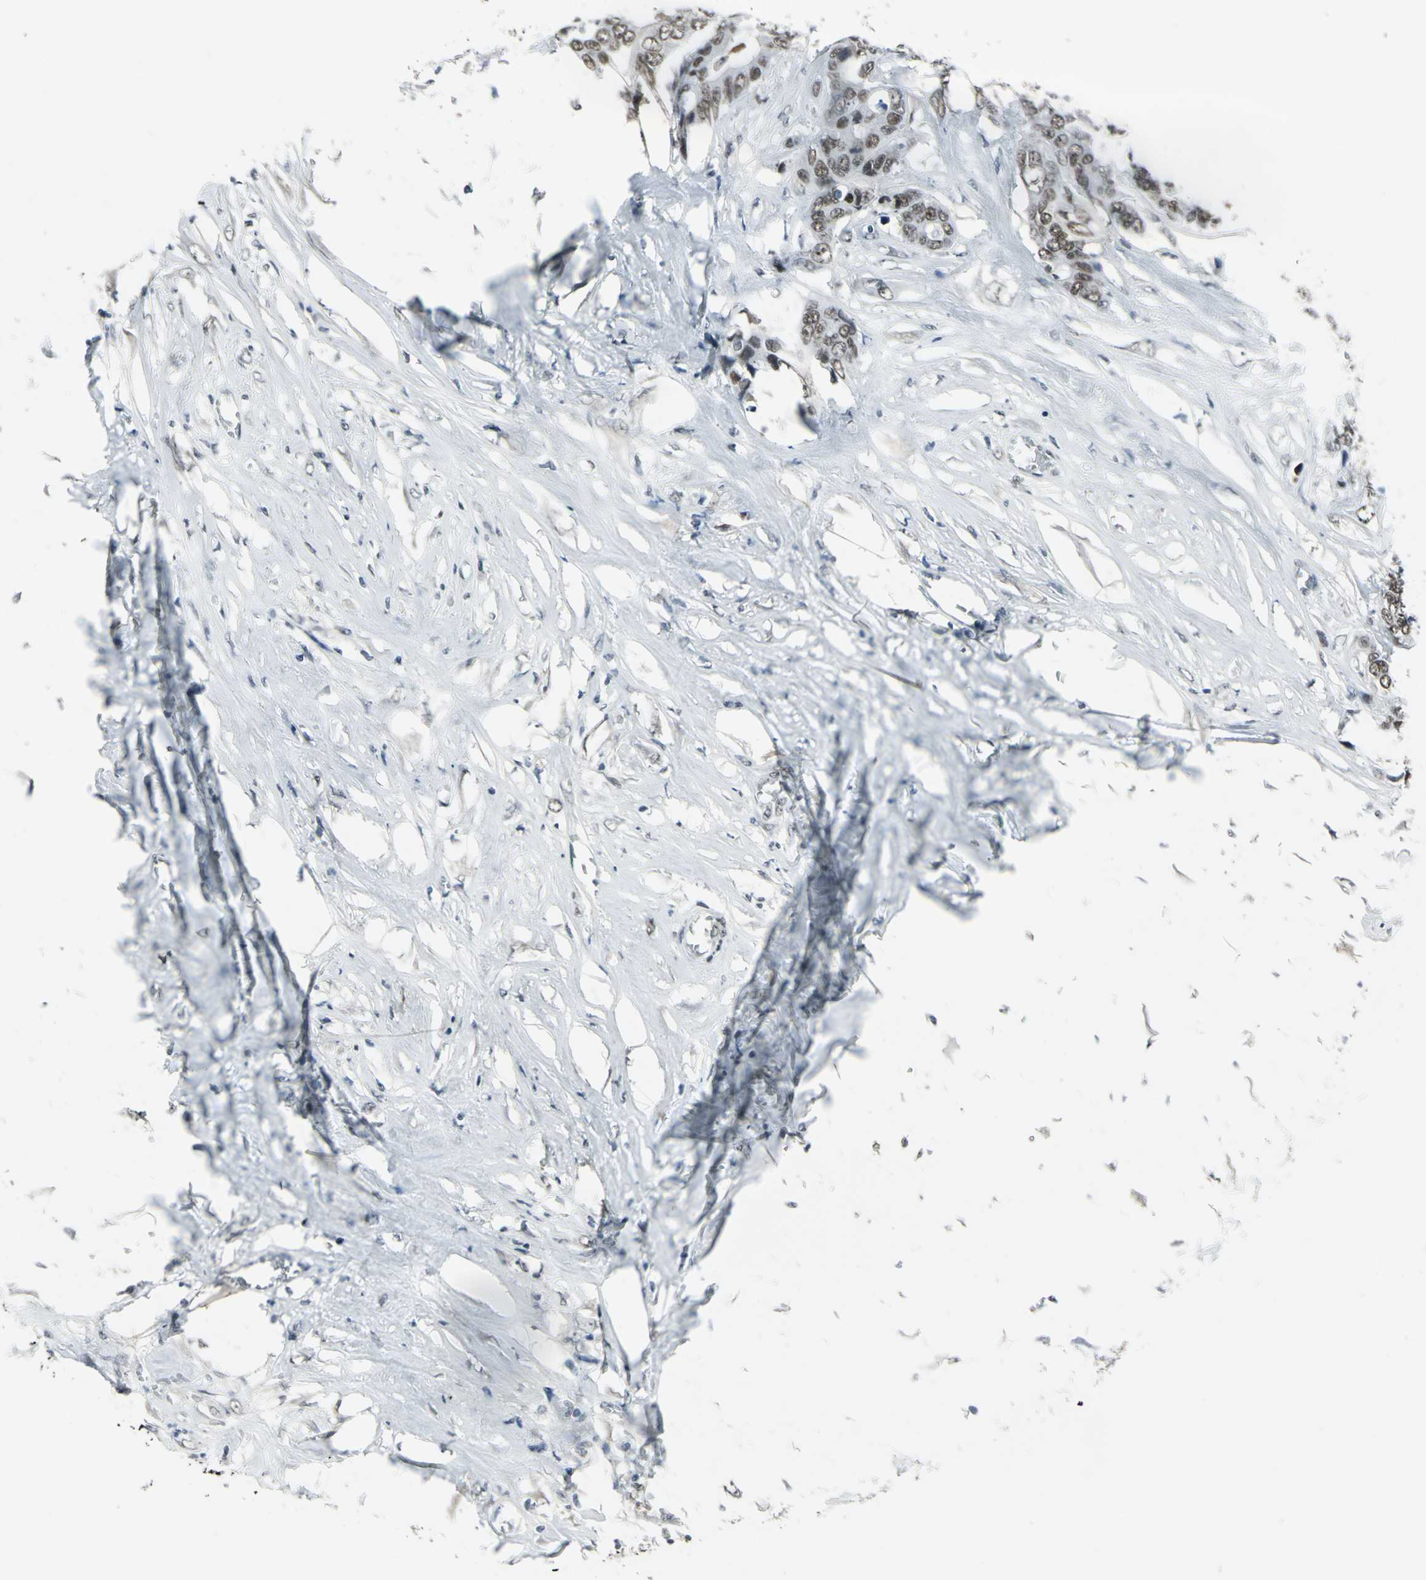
{"staining": {"intensity": "strong", "quantity": ">75%", "location": "nuclear"}, "tissue": "colorectal cancer", "cell_type": "Tumor cells", "image_type": "cancer", "snomed": [{"axis": "morphology", "description": "Adenocarcinoma, NOS"}, {"axis": "topography", "description": "Rectum"}], "caption": "DAB (3,3'-diaminobenzidine) immunohistochemical staining of colorectal adenocarcinoma reveals strong nuclear protein positivity in approximately >75% of tumor cells.", "gene": "ADNP", "patient": {"sex": "male", "age": 55}}